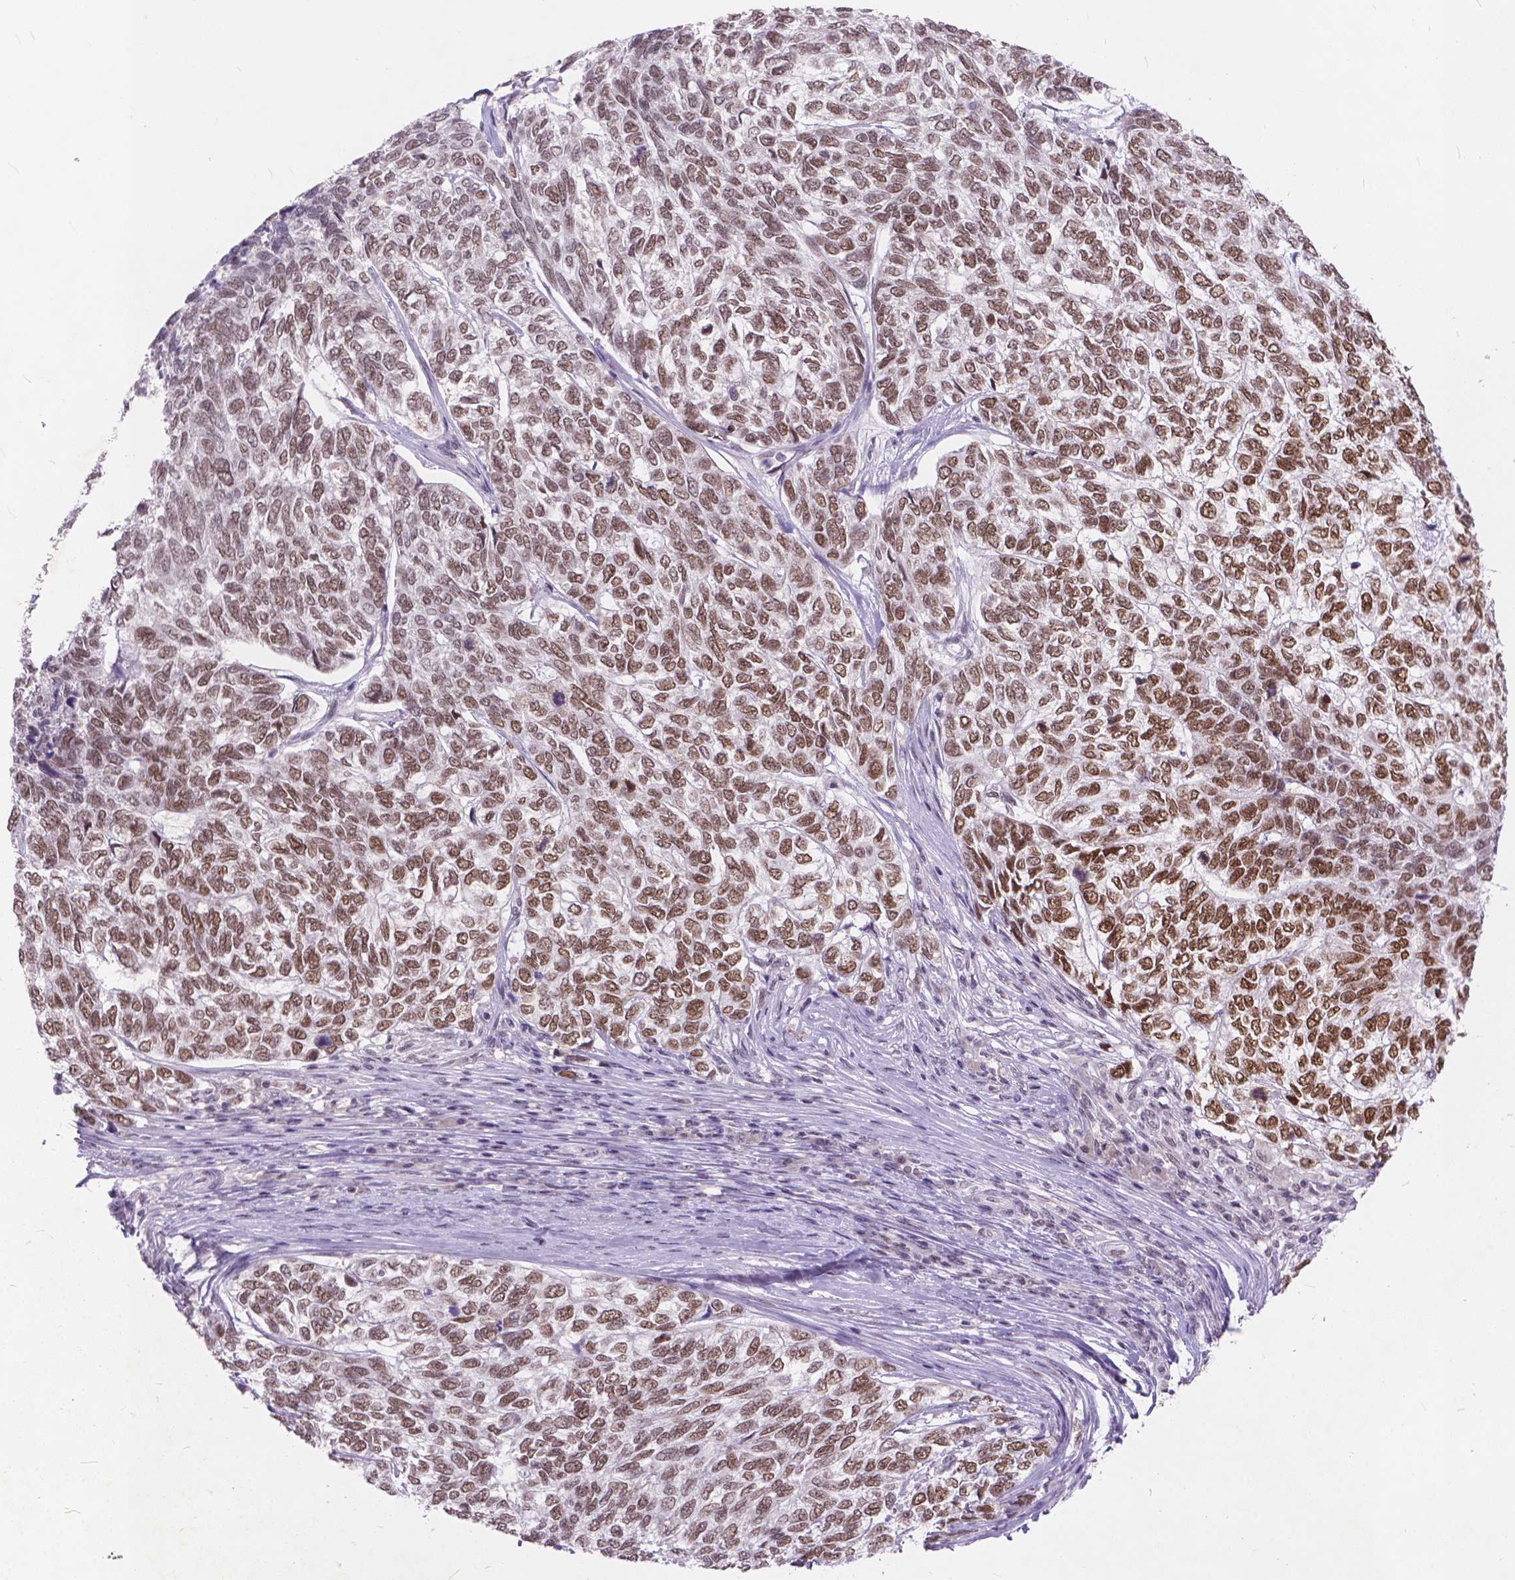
{"staining": {"intensity": "moderate", "quantity": "25%-75%", "location": "nuclear"}, "tissue": "skin cancer", "cell_type": "Tumor cells", "image_type": "cancer", "snomed": [{"axis": "morphology", "description": "Basal cell carcinoma"}, {"axis": "topography", "description": "Skin"}], "caption": "Tumor cells reveal medium levels of moderate nuclear staining in about 25%-75% of cells in human basal cell carcinoma (skin).", "gene": "FAM53A", "patient": {"sex": "female", "age": 65}}